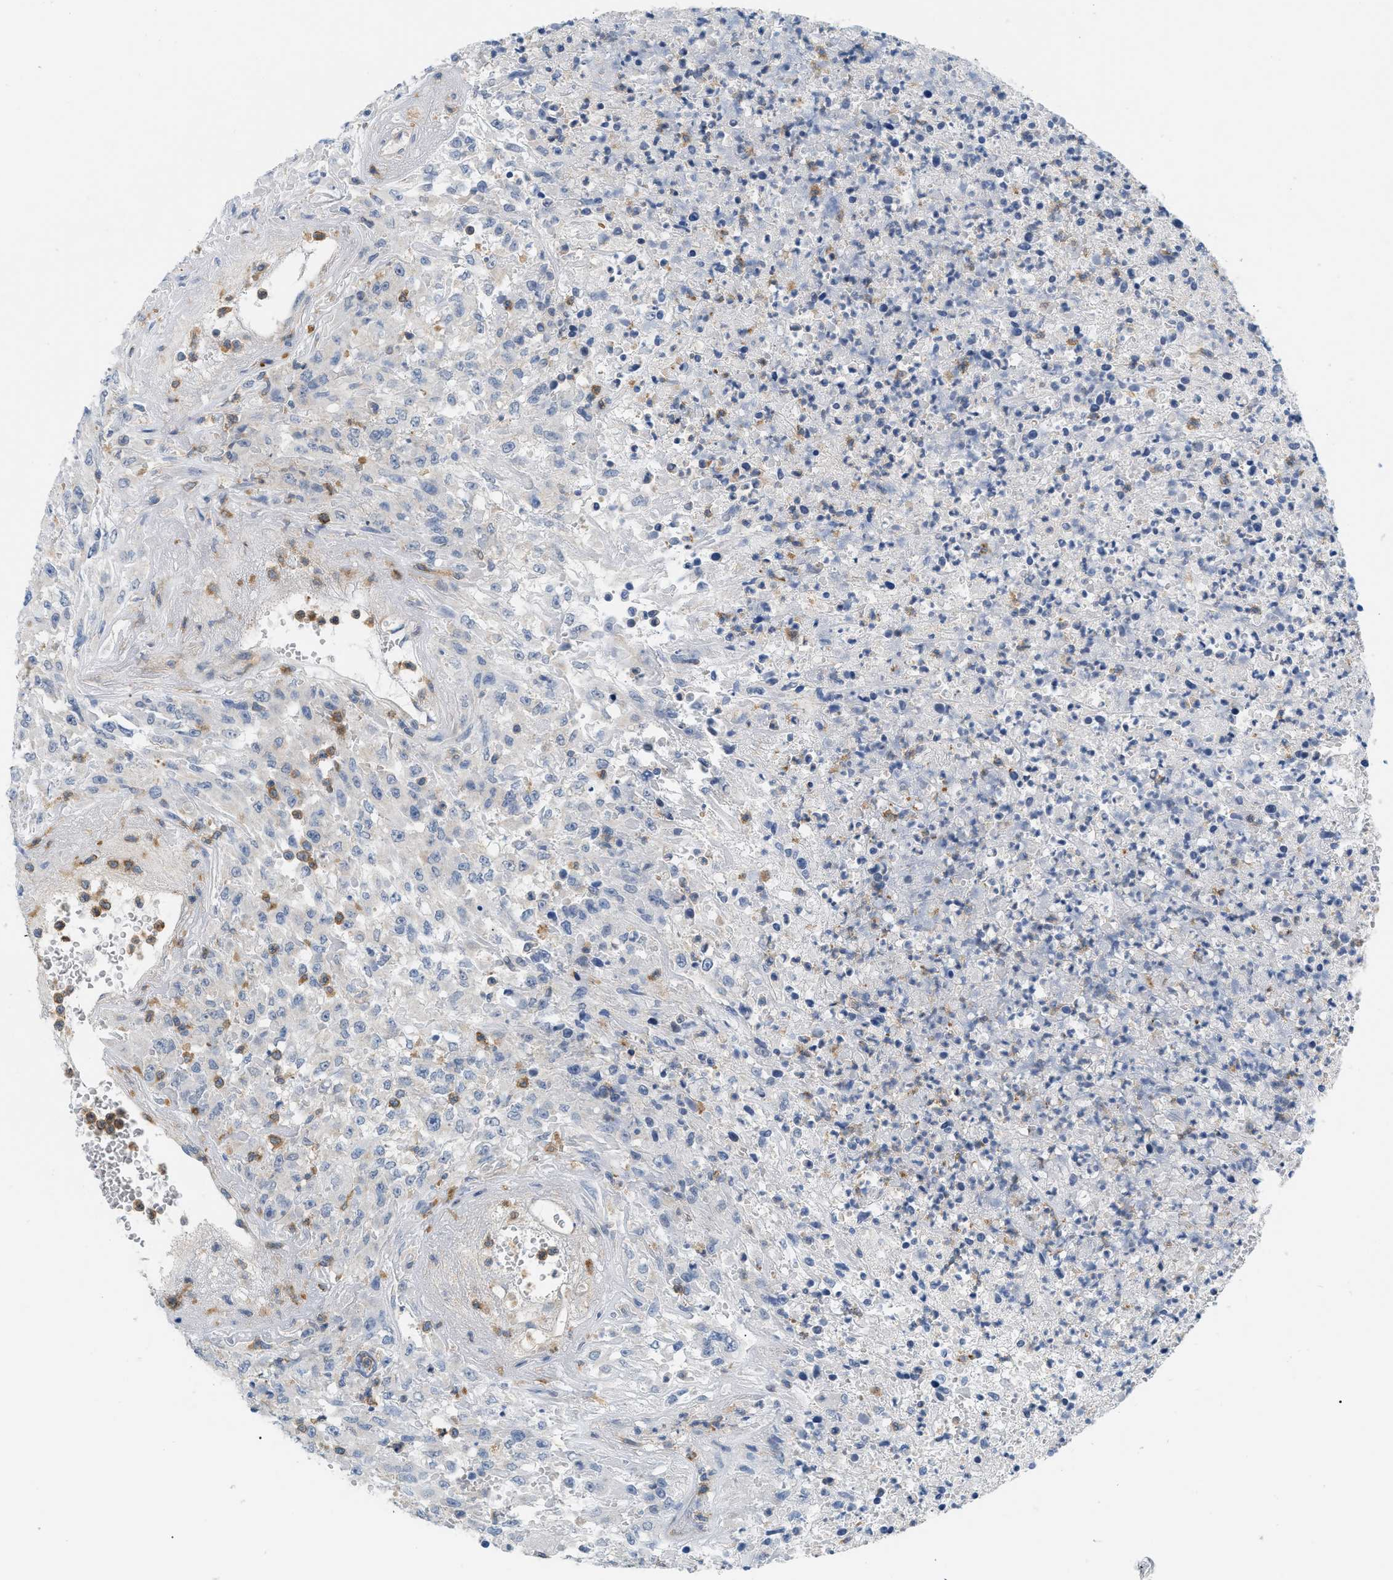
{"staining": {"intensity": "negative", "quantity": "none", "location": "none"}, "tissue": "urothelial cancer", "cell_type": "Tumor cells", "image_type": "cancer", "snomed": [{"axis": "morphology", "description": "Urothelial carcinoma, High grade"}, {"axis": "topography", "description": "Urinary bladder"}], "caption": "Immunohistochemistry (IHC) micrograph of neoplastic tissue: human urothelial carcinoma (high-grade) stained with DAB (3,3'-diaminobenzidine) reveals no significant protein staining in tumor cells. (Stains: DAB immunohistochemistry with hematoxylin counter stain, Microscopy: brightfield microscopy at high magnification).", "gene": "INPP5D", "patient": {"sex": "male", "age": 46}}